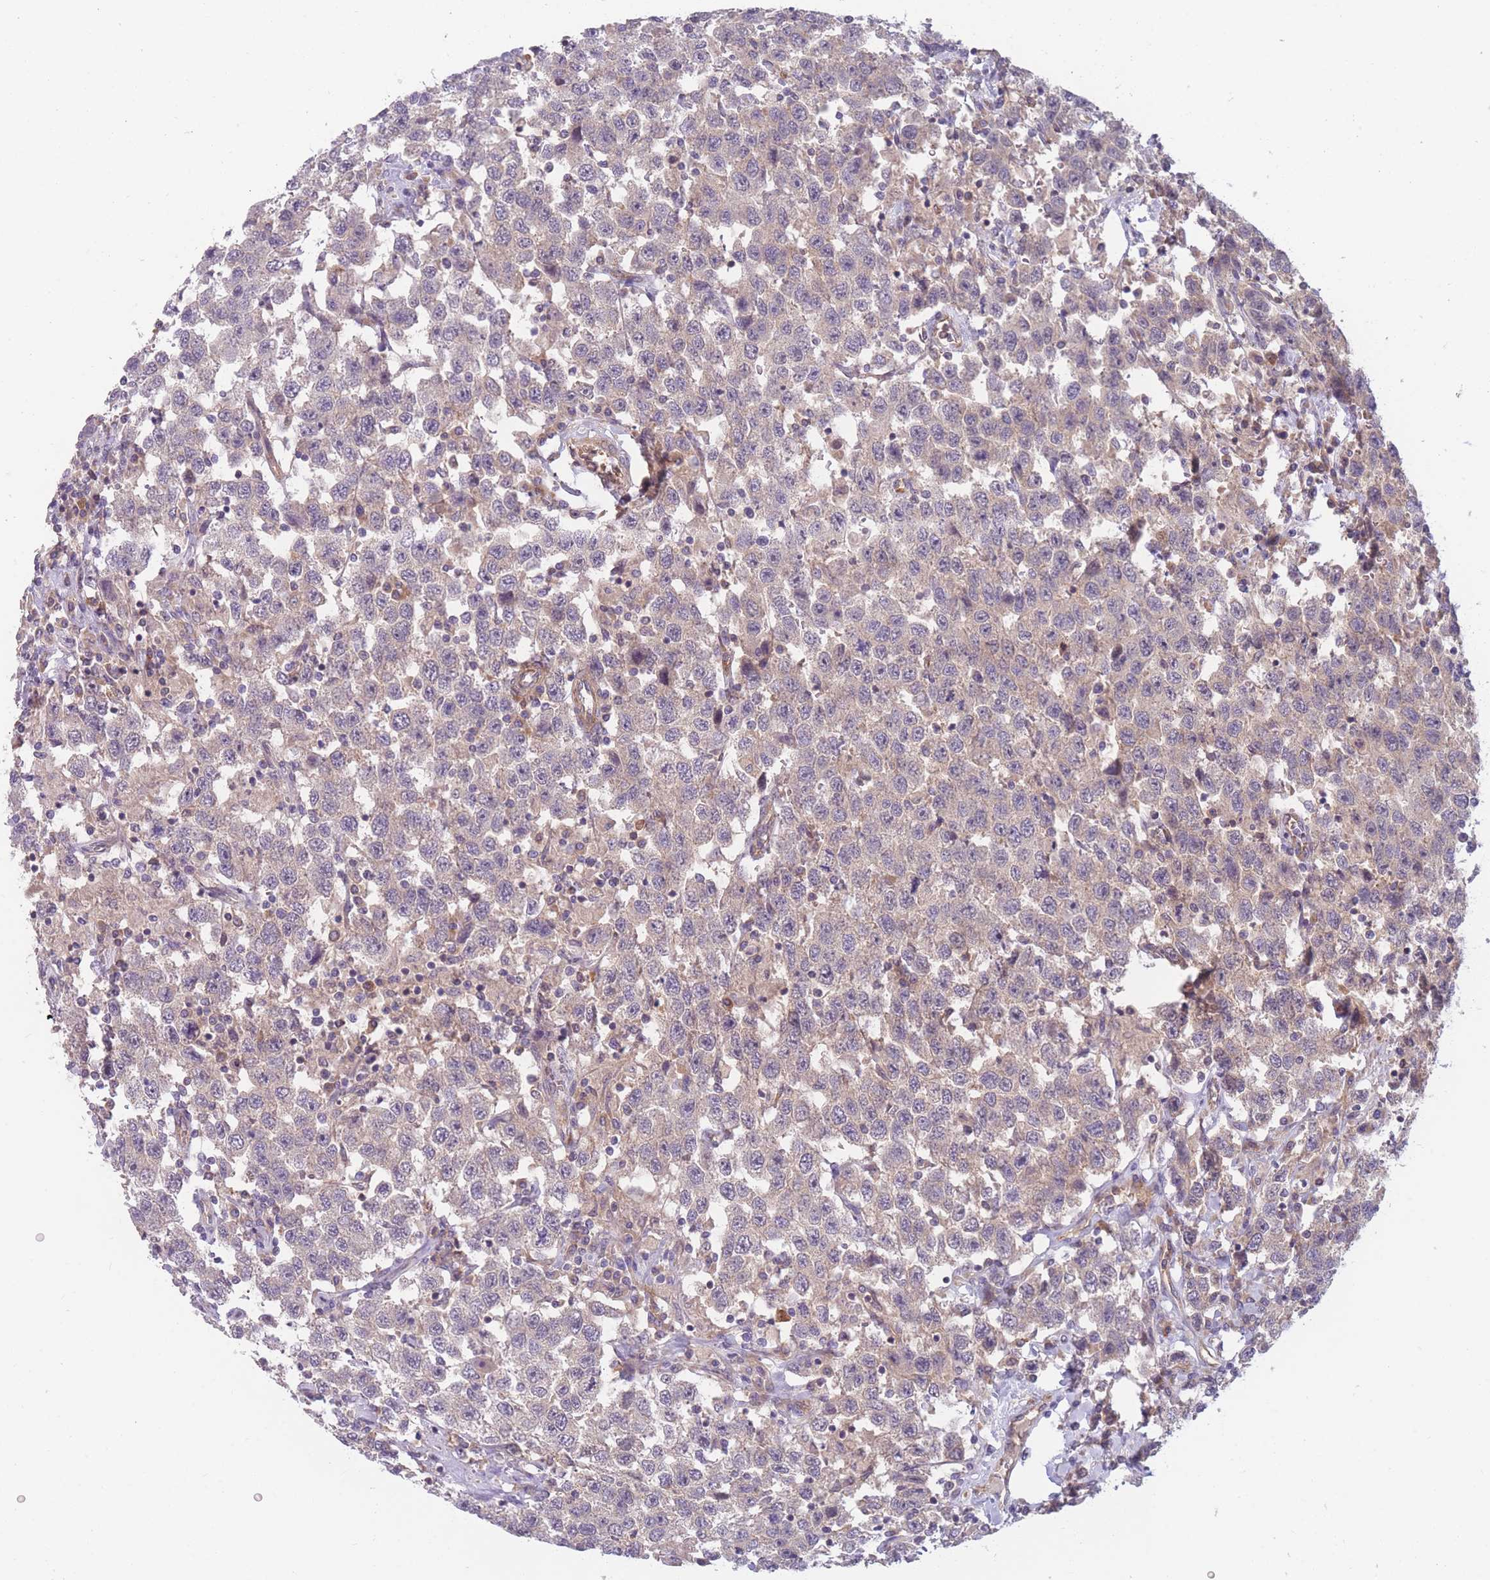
{"staining": {"intensity": "weak", "quantity": "<25%", "location": "cytoplasmic/membranous"}, "tissue": "testis cancer", "cell_type": "Tumor cells", "image_type": "cancer", "snomed": [{"axis": "morphology", "description": "Seminoma, NOS"}, {"axis": "topography", "description": "Testis"}], "caption": "Testis seminoma stained for a protein using IHC shows no positivity tumor cells.", "gene": "WDR93", "patient": {"sex": "male", "age": 41}}